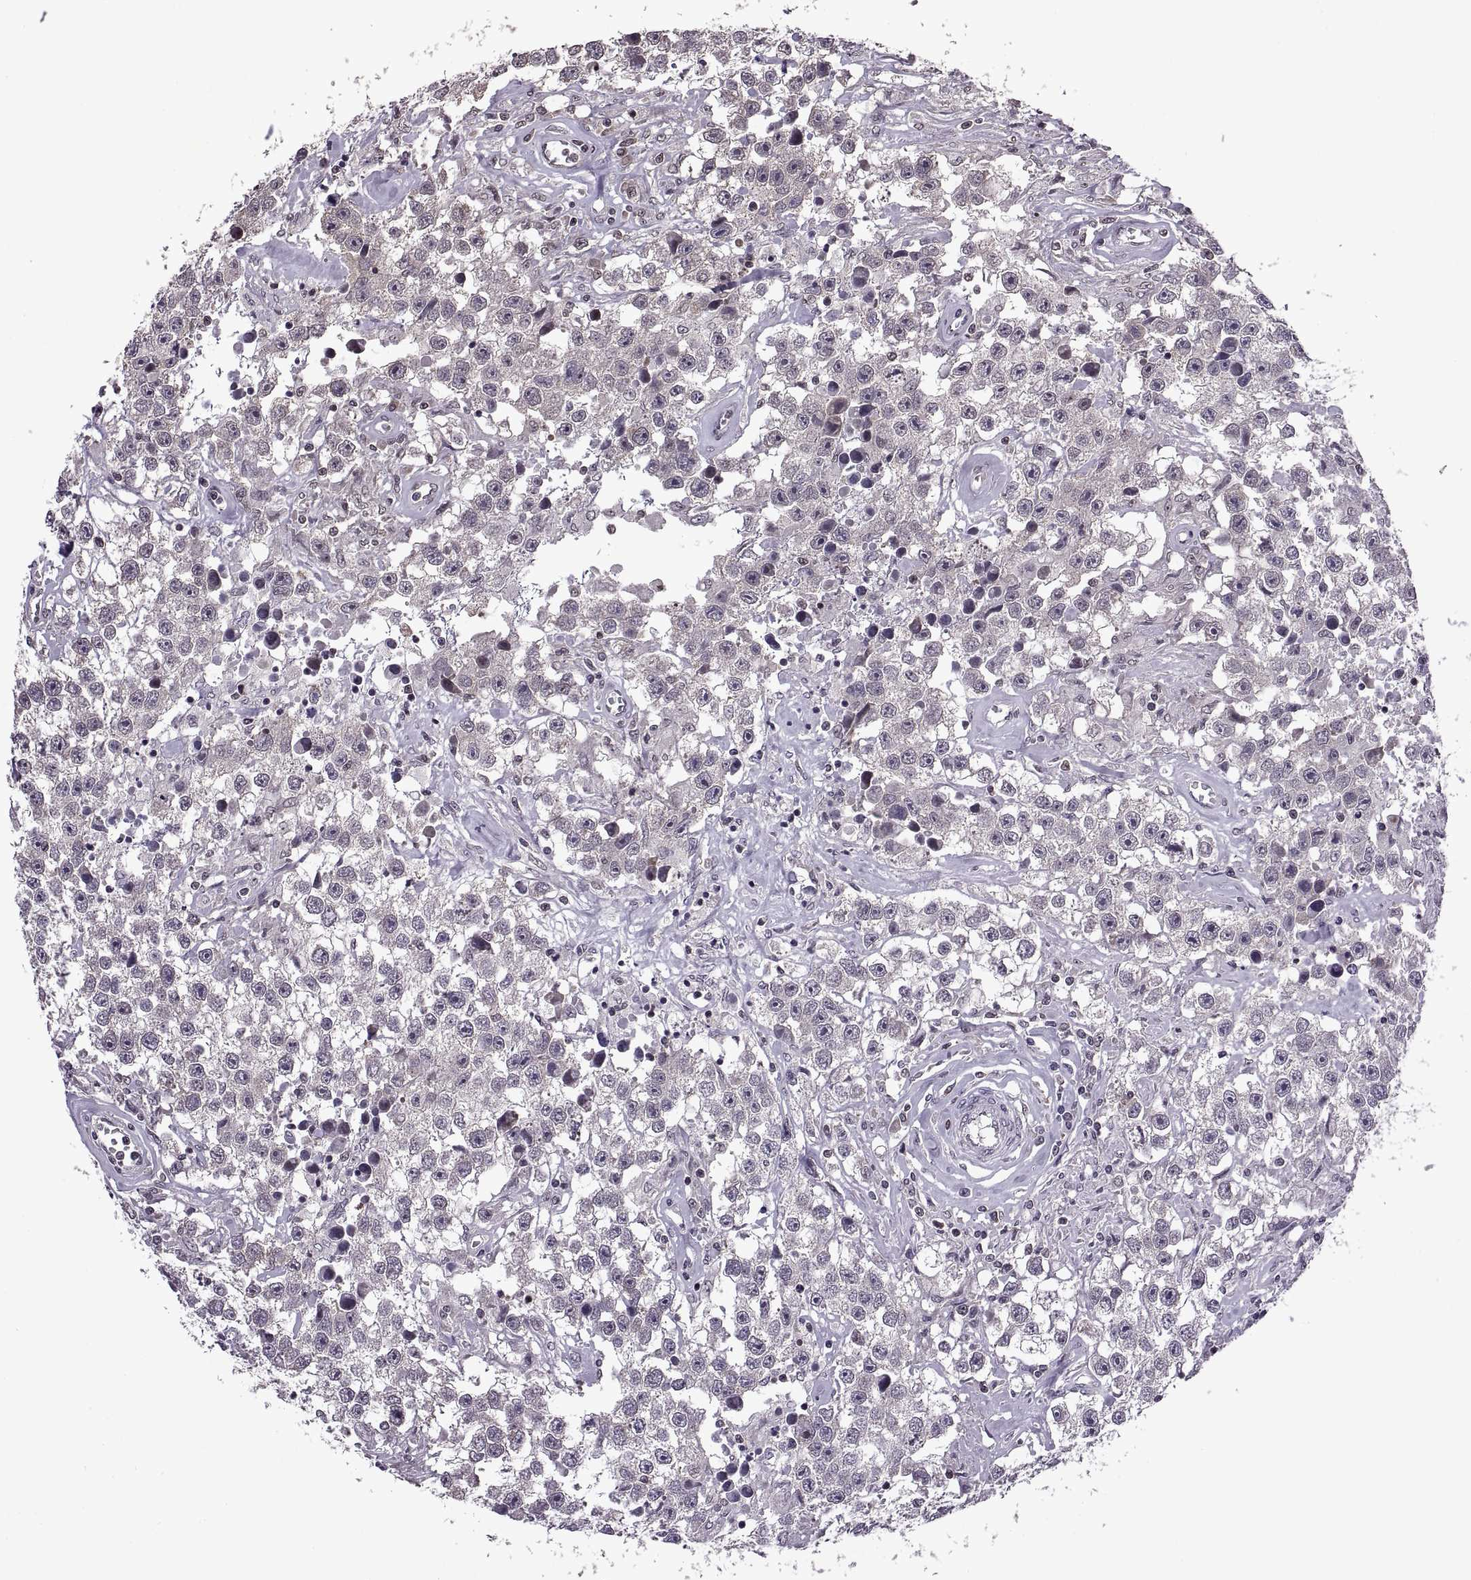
{"staining": {"intensity": "negative", "quantity": "none", "location": "none"}, "tissue": "testis cancer", "cell_type": "Tumor cells", "image_type": "cancer", "snomed": [{"axis": "morphology", "description": "Seminoma, NOS"}, {"axis": "topography", "description": "Testis"}], "caption": "The image displays no significant positivity in tumor cells of seminoma (testis).", "gene": "INTS3", "patient": {"sex": "male", "age": 43}}